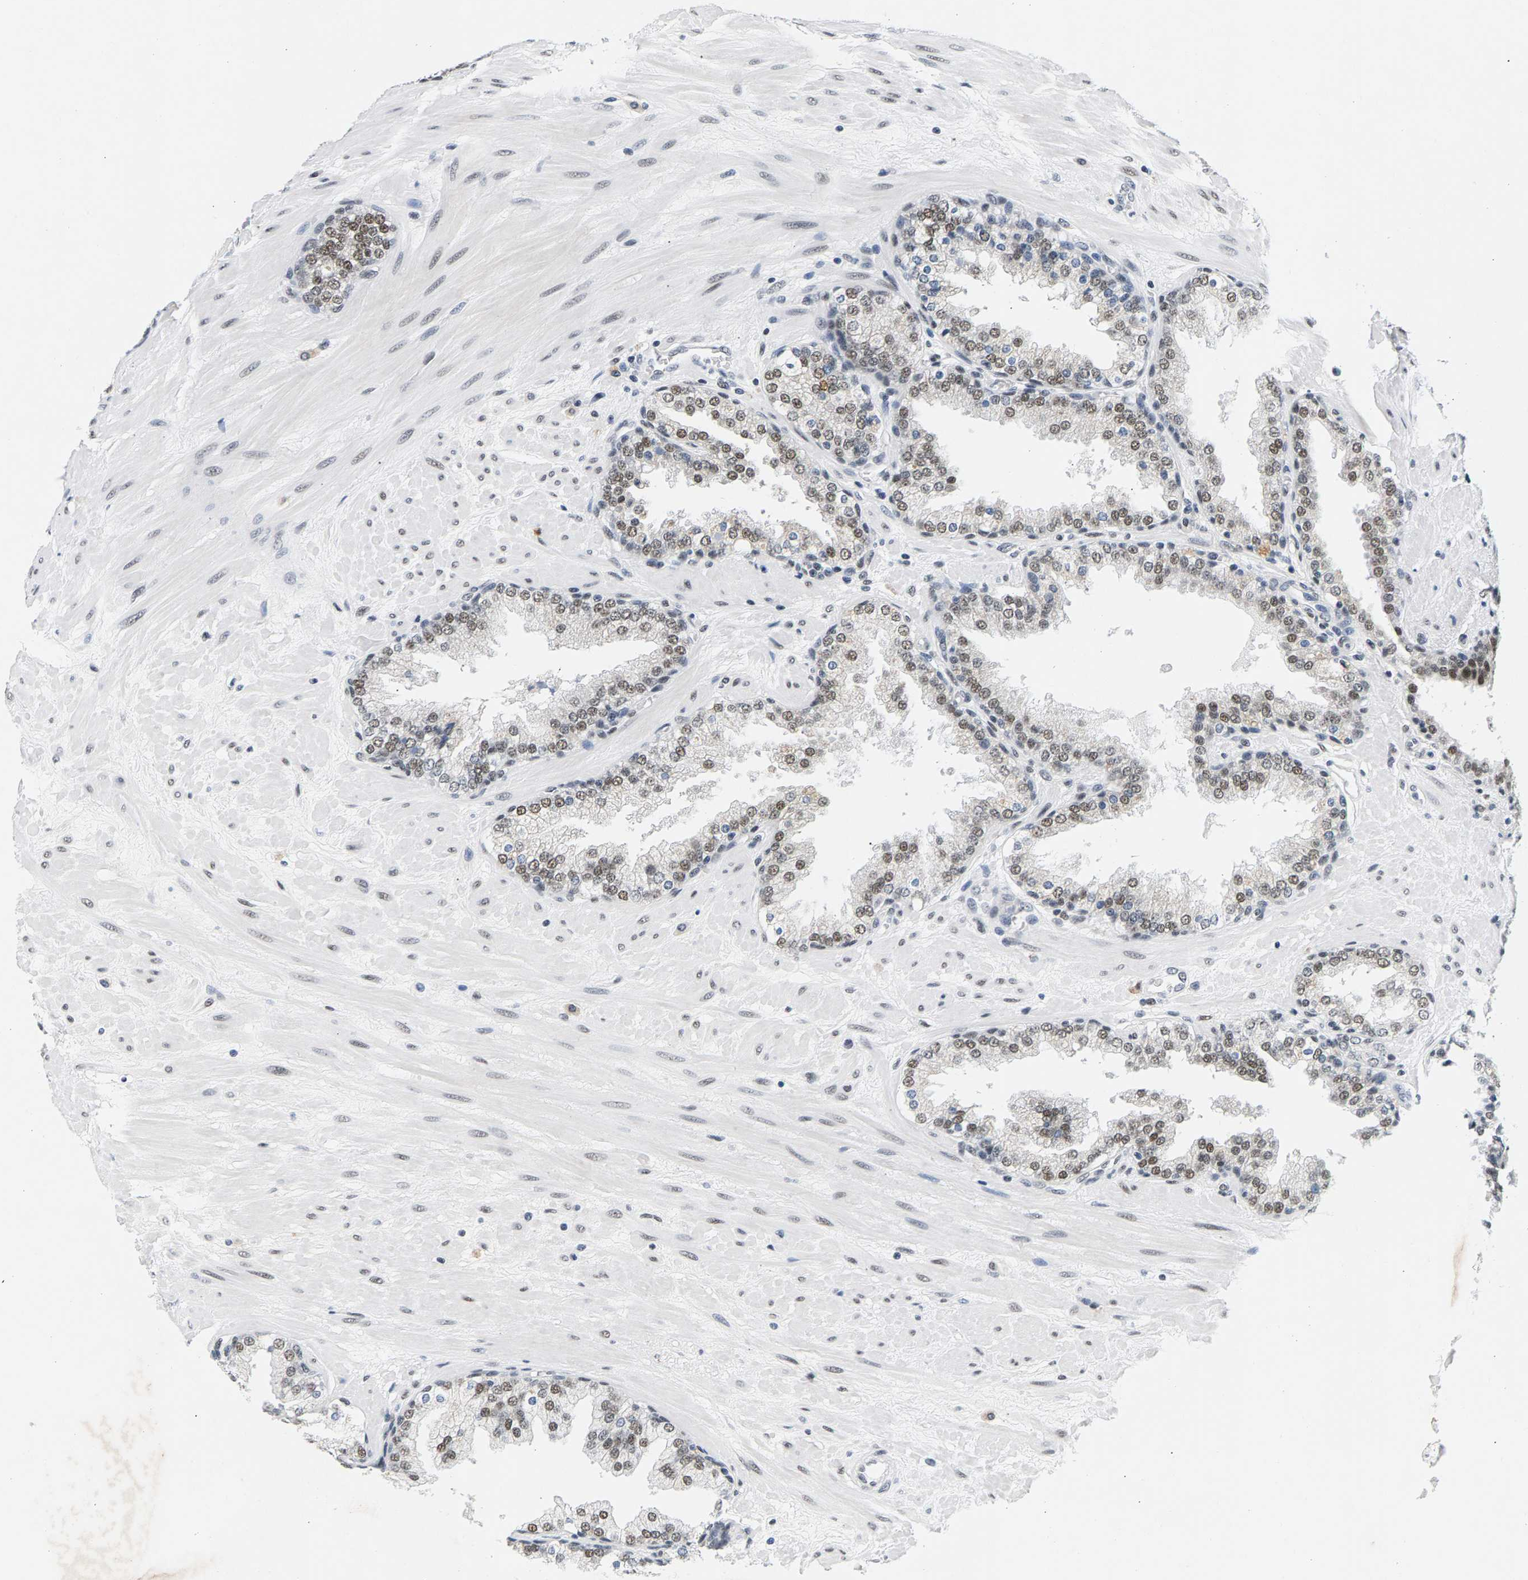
{"staining": {"intensity": "moderate", "quantity": "25%-75%", "location": "nuclear"}, "tissue": "prostate", "cell_type": "Glandular cells", "image_type": "normal", "snomed": [{"axis": "morphology", "description": "Normal tissue, NOS"}, {"axis": "topography", "description": "Prostate"}], "caption": "The histopathology image shows staining of unremarkable prostate, revealing moderate nuclear protein positivity (brown color) within glandular cells. The protein of interest is shown in brown color, while the nuclei are stained blue.", "gene": "ATF2", "patient": {"sex": "male", "age": 51}}